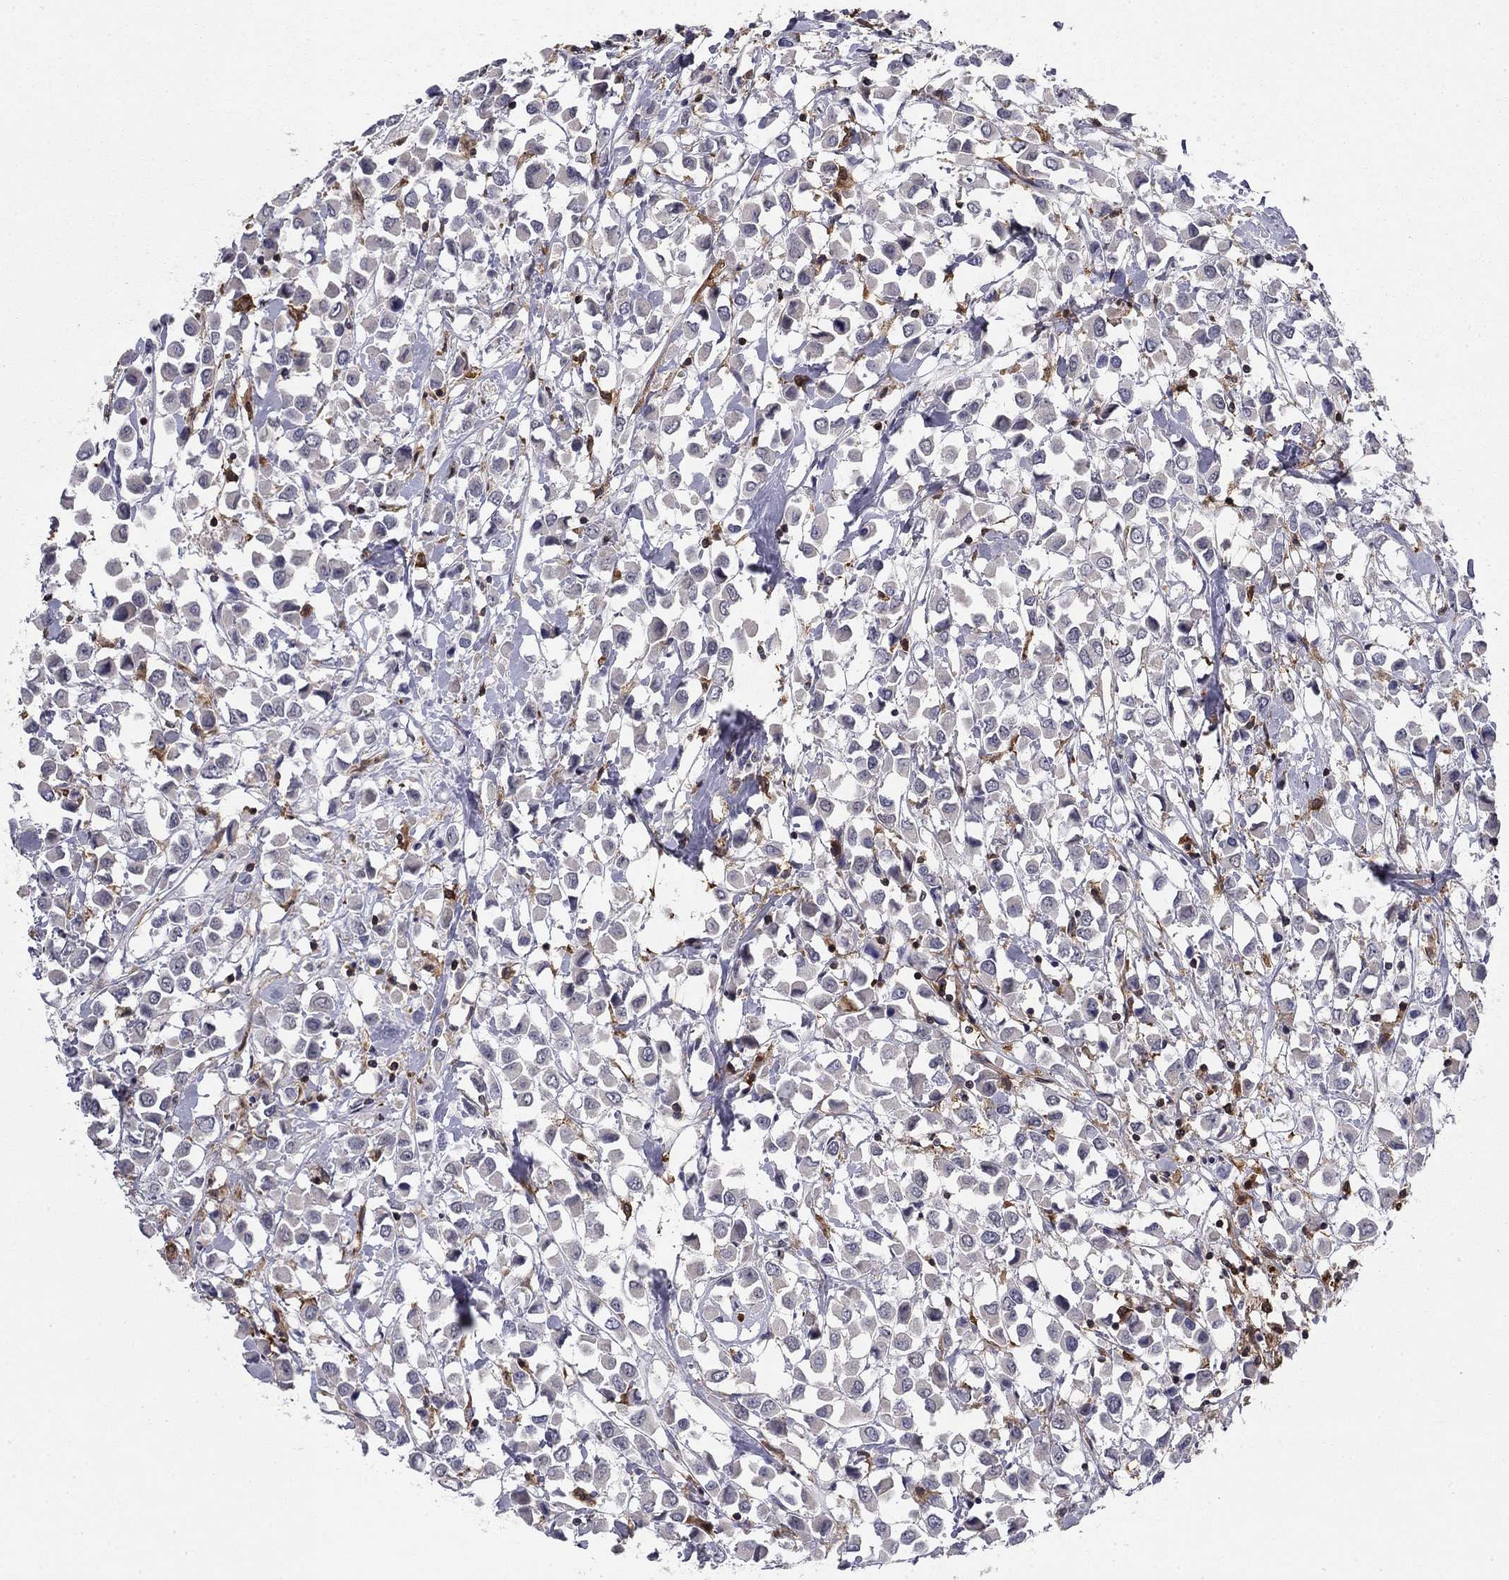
{"staining": {"intensity": "negative", "quantity": "none", "location": "none"}, "tissue": "breast cancer", "cell_type": "Tumor cells", "image_type": "cancer", "snomed": [{"axis": "morphology", "description": "Duct carcinoma"}, {"axis": "topography", "description": "Breast"}], "caption": "High magnification brightfield microscopy of breast cancer (invasive ductal carcinoma) stained with DAB (brown) and counterstained with hematoxylin (blue): tumor cells show no significant staining.", "gene": "PLCB2", "patient": {"sex": "female", "age": 61}}